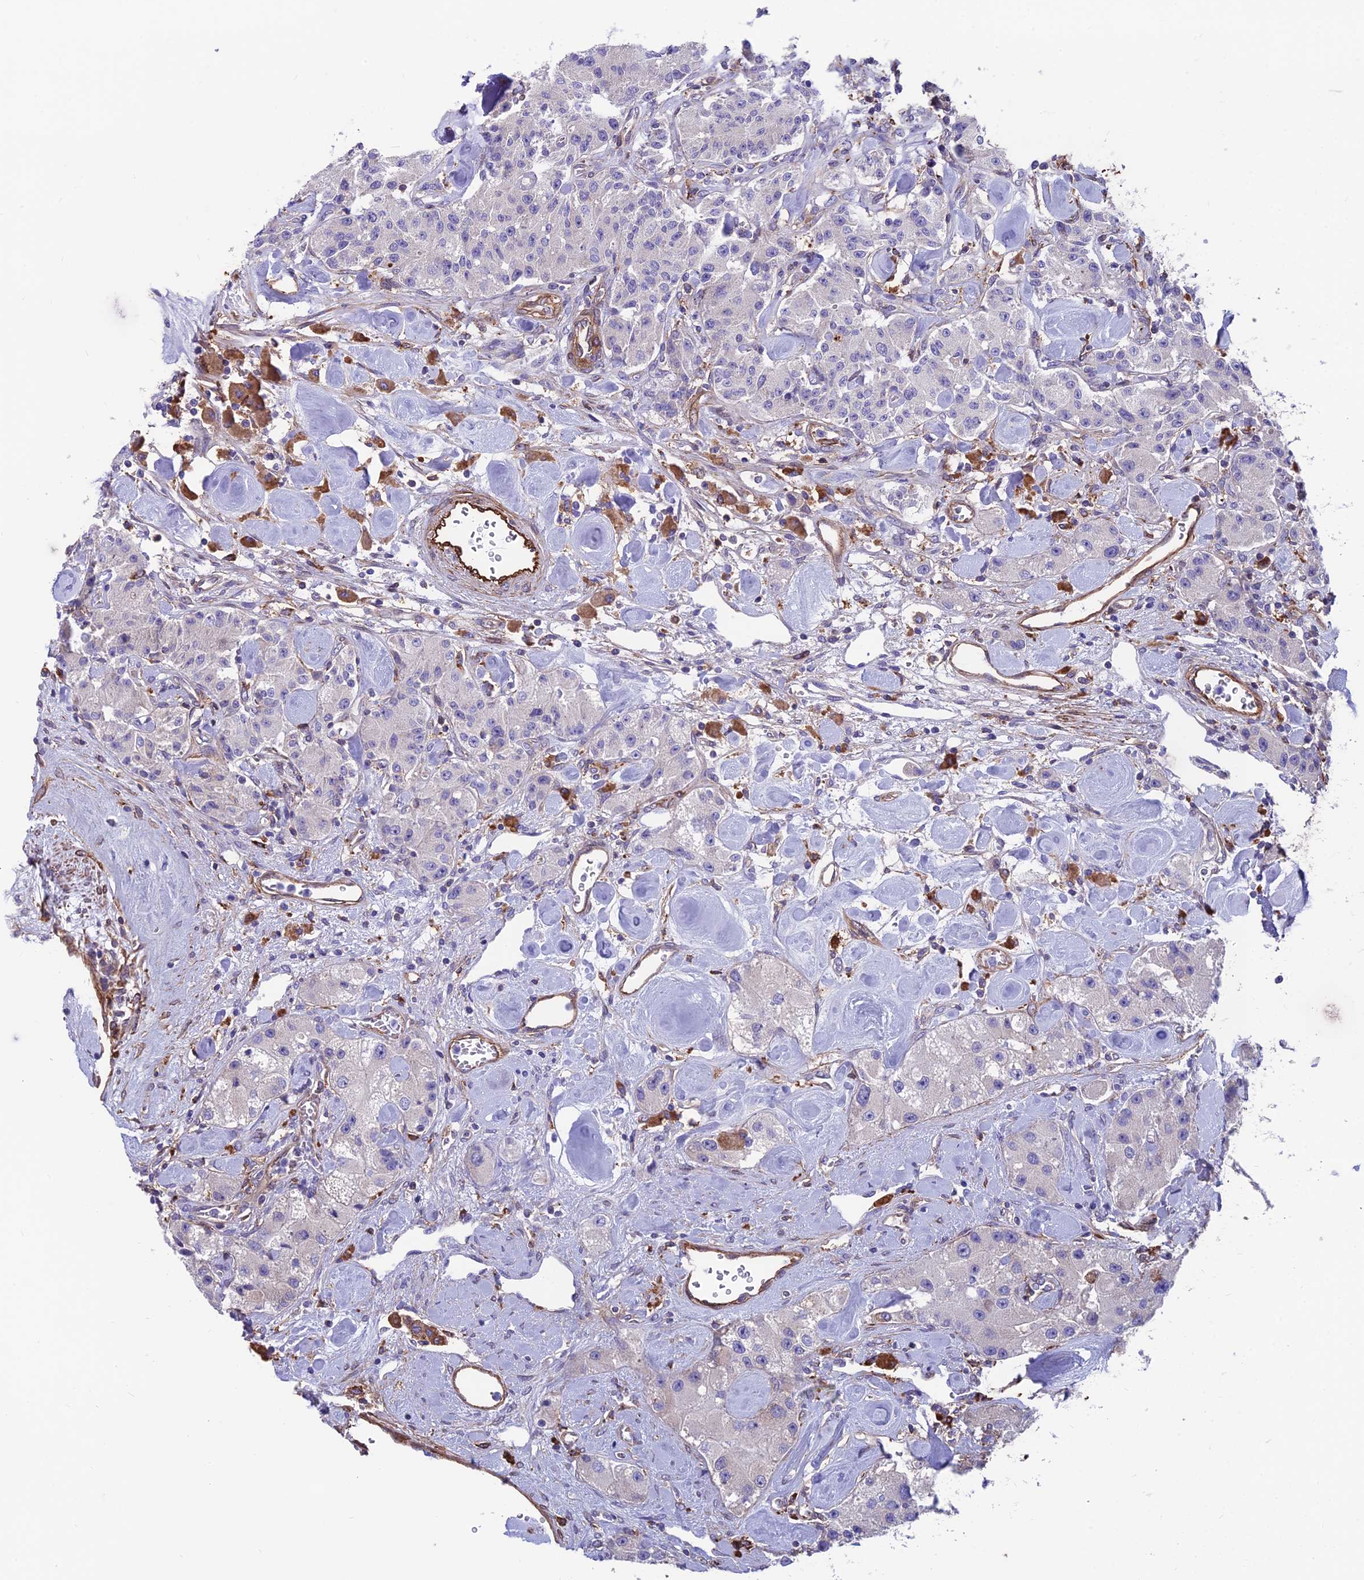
{"staining": {"intensity": "negative", "quantity": "none", "location": "none"}, "tissue": "carcinoid", "cell_type": "Tumor cells", "image_type": "cancer", "snomed": [{"axis": "morphology", "description": "Carcinoid, malignant, NOS"}, {"axis": "topography", "description": "Pancreas"}], "caption": "Immunohistochemistry (IHC) of carcinoid demonstrates no staining in tumor cells. The staining is performed using DAB brown chromogen with nuclei counter-stained in using hematoxylin.", "gene": "RTN4RL1", "patient": {"sex": "male", "age": 41}}